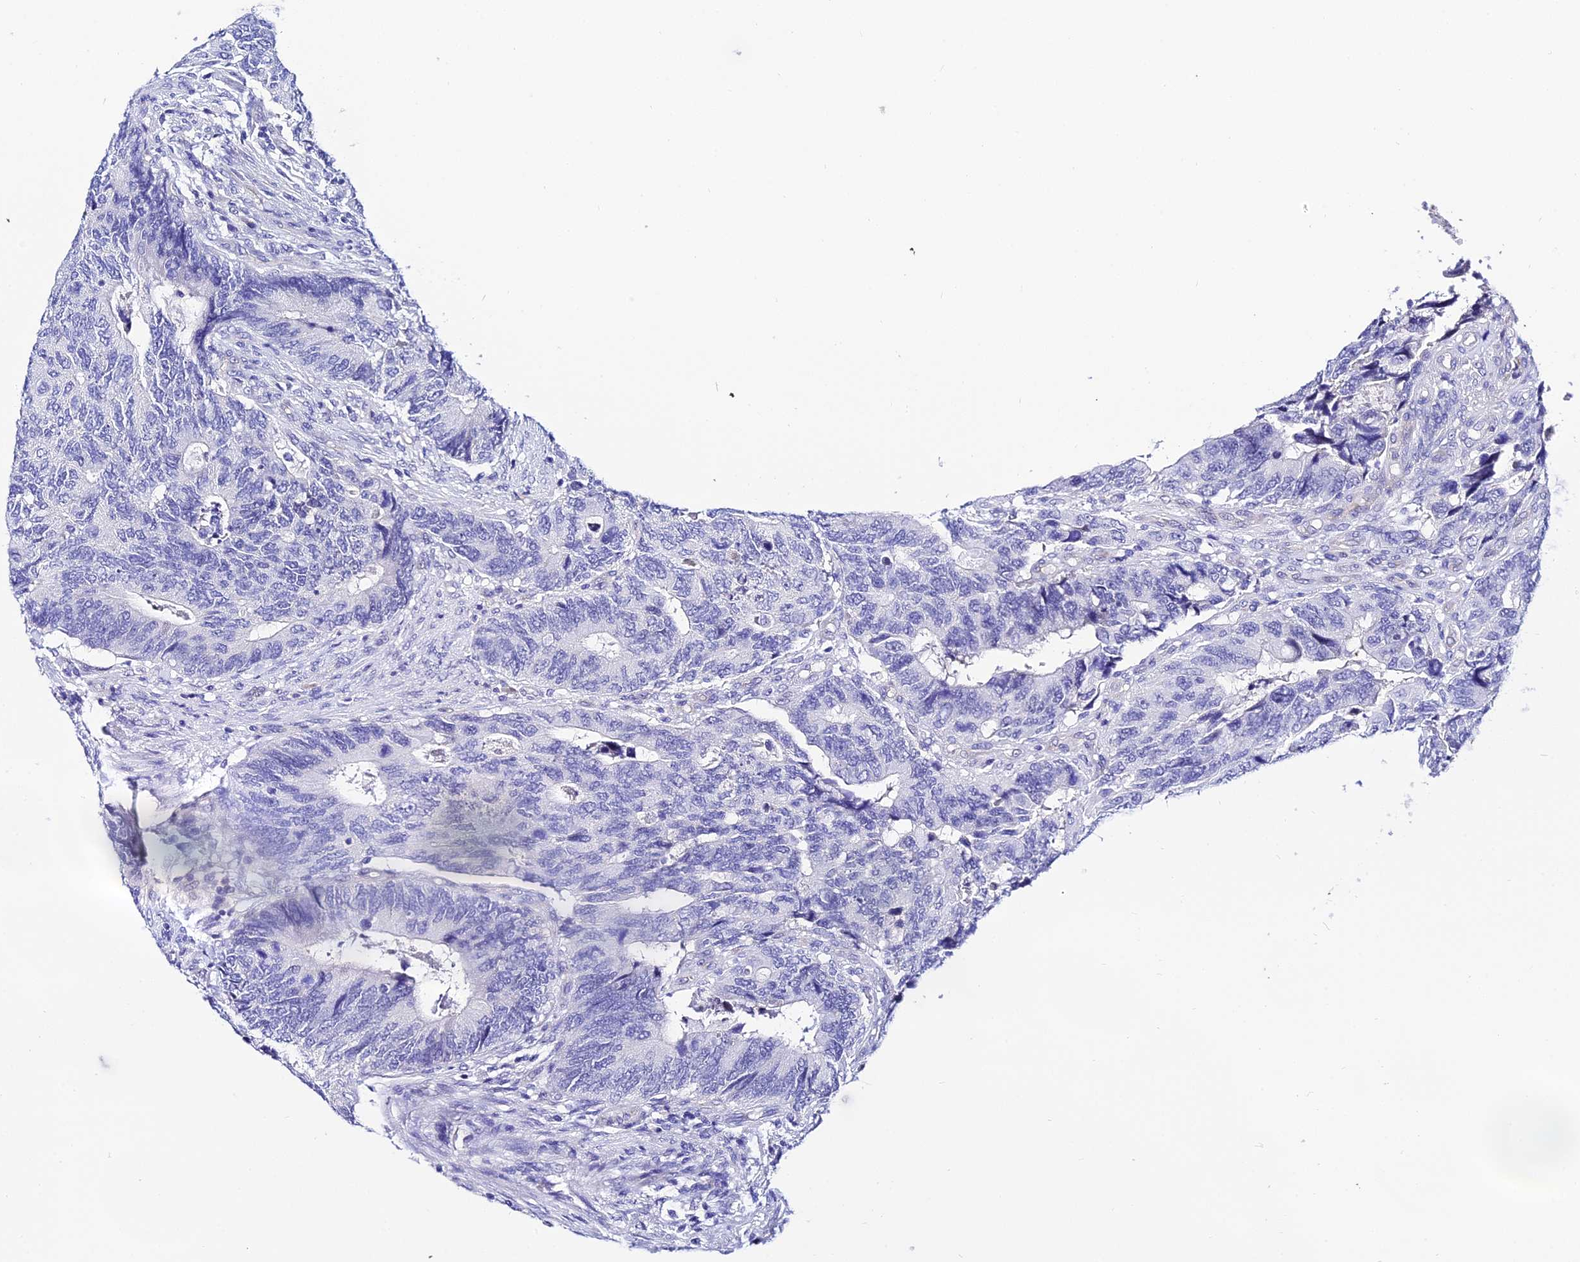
{"staining": {"intensity": "negative", "quantity": "none", "location": "none"}, "tissue": "colorectal cancer", "cell_type": "Tumor cells", "image_type": "cancer", "snomed": [{"axis": "morphology", "description": "Adenocarcinoma, NOS"}, {"axis": "topography", "description": "Colon"}], "caption": "Immunohistochemical staining of human colorectal cancer (adenocarcinoma) exhibits no significant positivity in tumor cells.", "gene": "DEFB106A", "patient": {"sex": "male", "age": 87}}